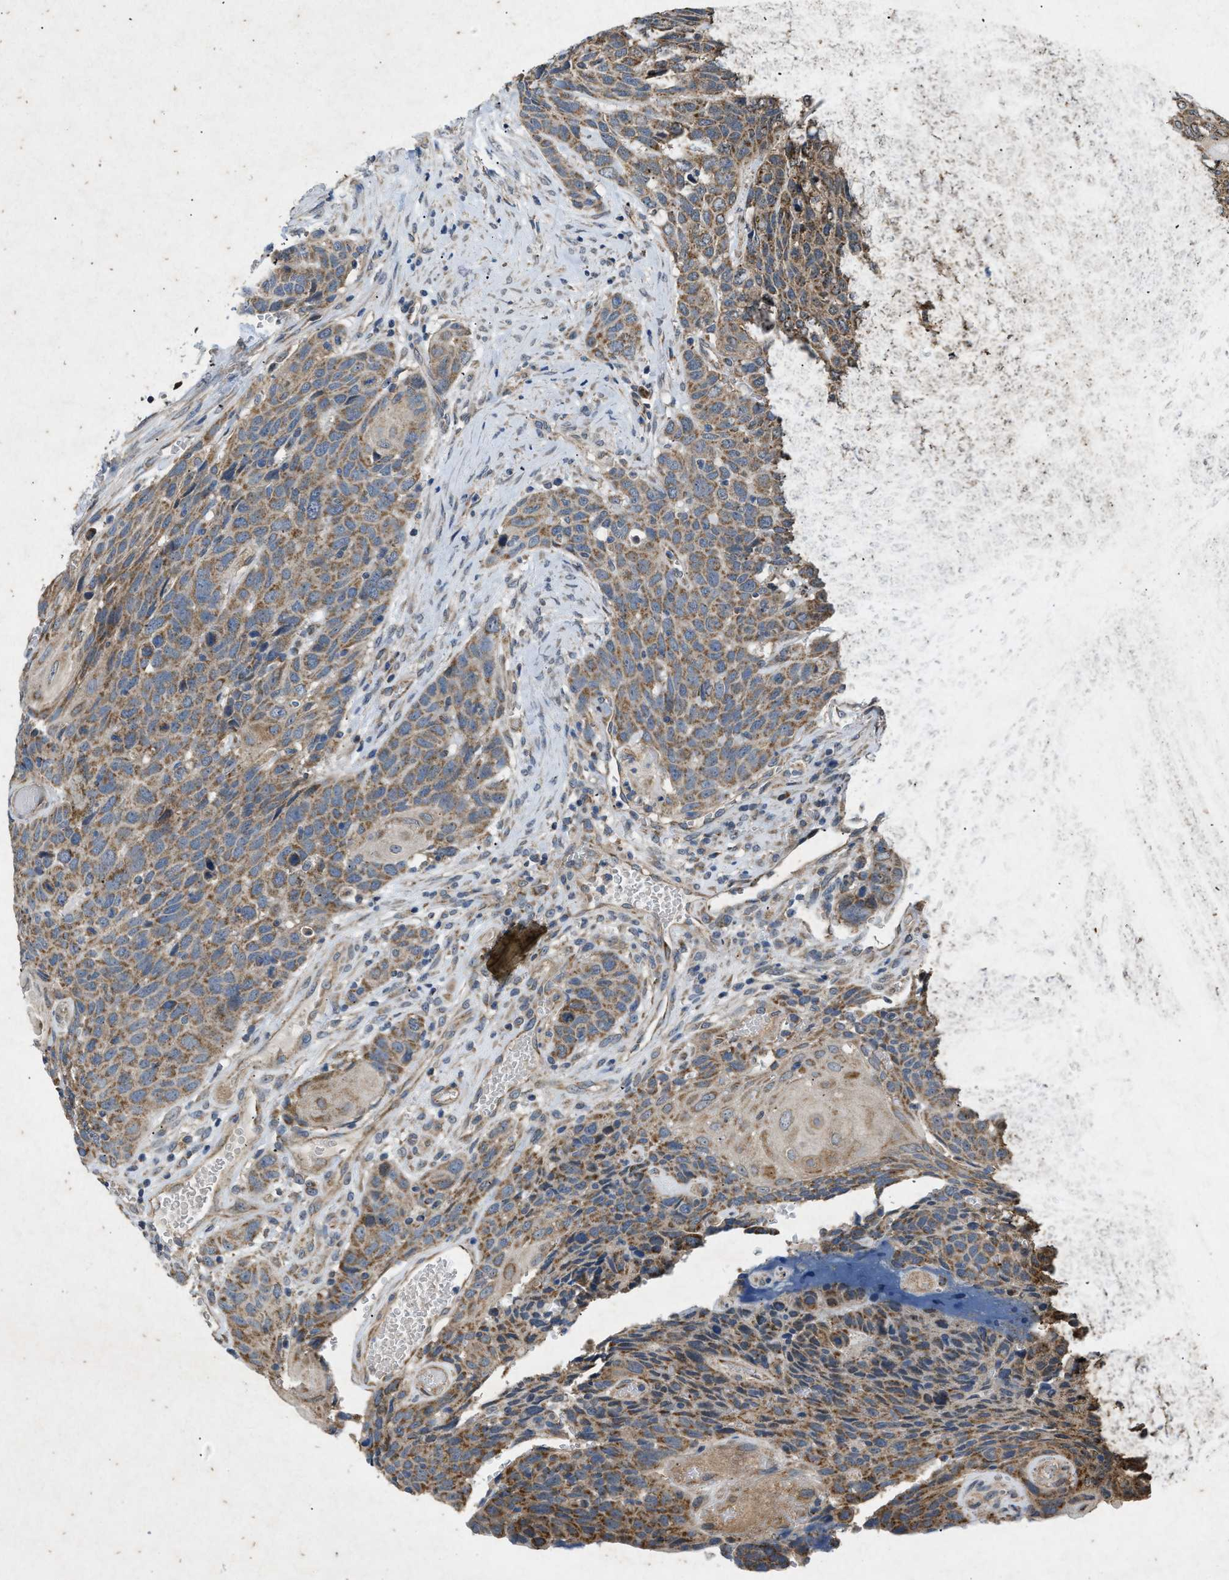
{"staining": {"intensity": "moderate", "quantity": ">75%", "location": "cytoplasmic/membranous"}, "tissue": "head and neck cancer", "cell_type": "Tumor cells", "image_type": "cancer", "snomed": [{"axis": "morphology", "description": "Squamous cell carcinoma, NOS"}, {"axis": "topography", "description": "Head-Neck"}], "caption": "Protein positivity by immunohistochemistry (IHC) shows moderate cytoplasmic/membranous staining in approximately >75% of tumor cells in squamous cell carcinoma (head and neck).", "gene": "PRKG2", "patient": {"sex": "male", "age": 66}}